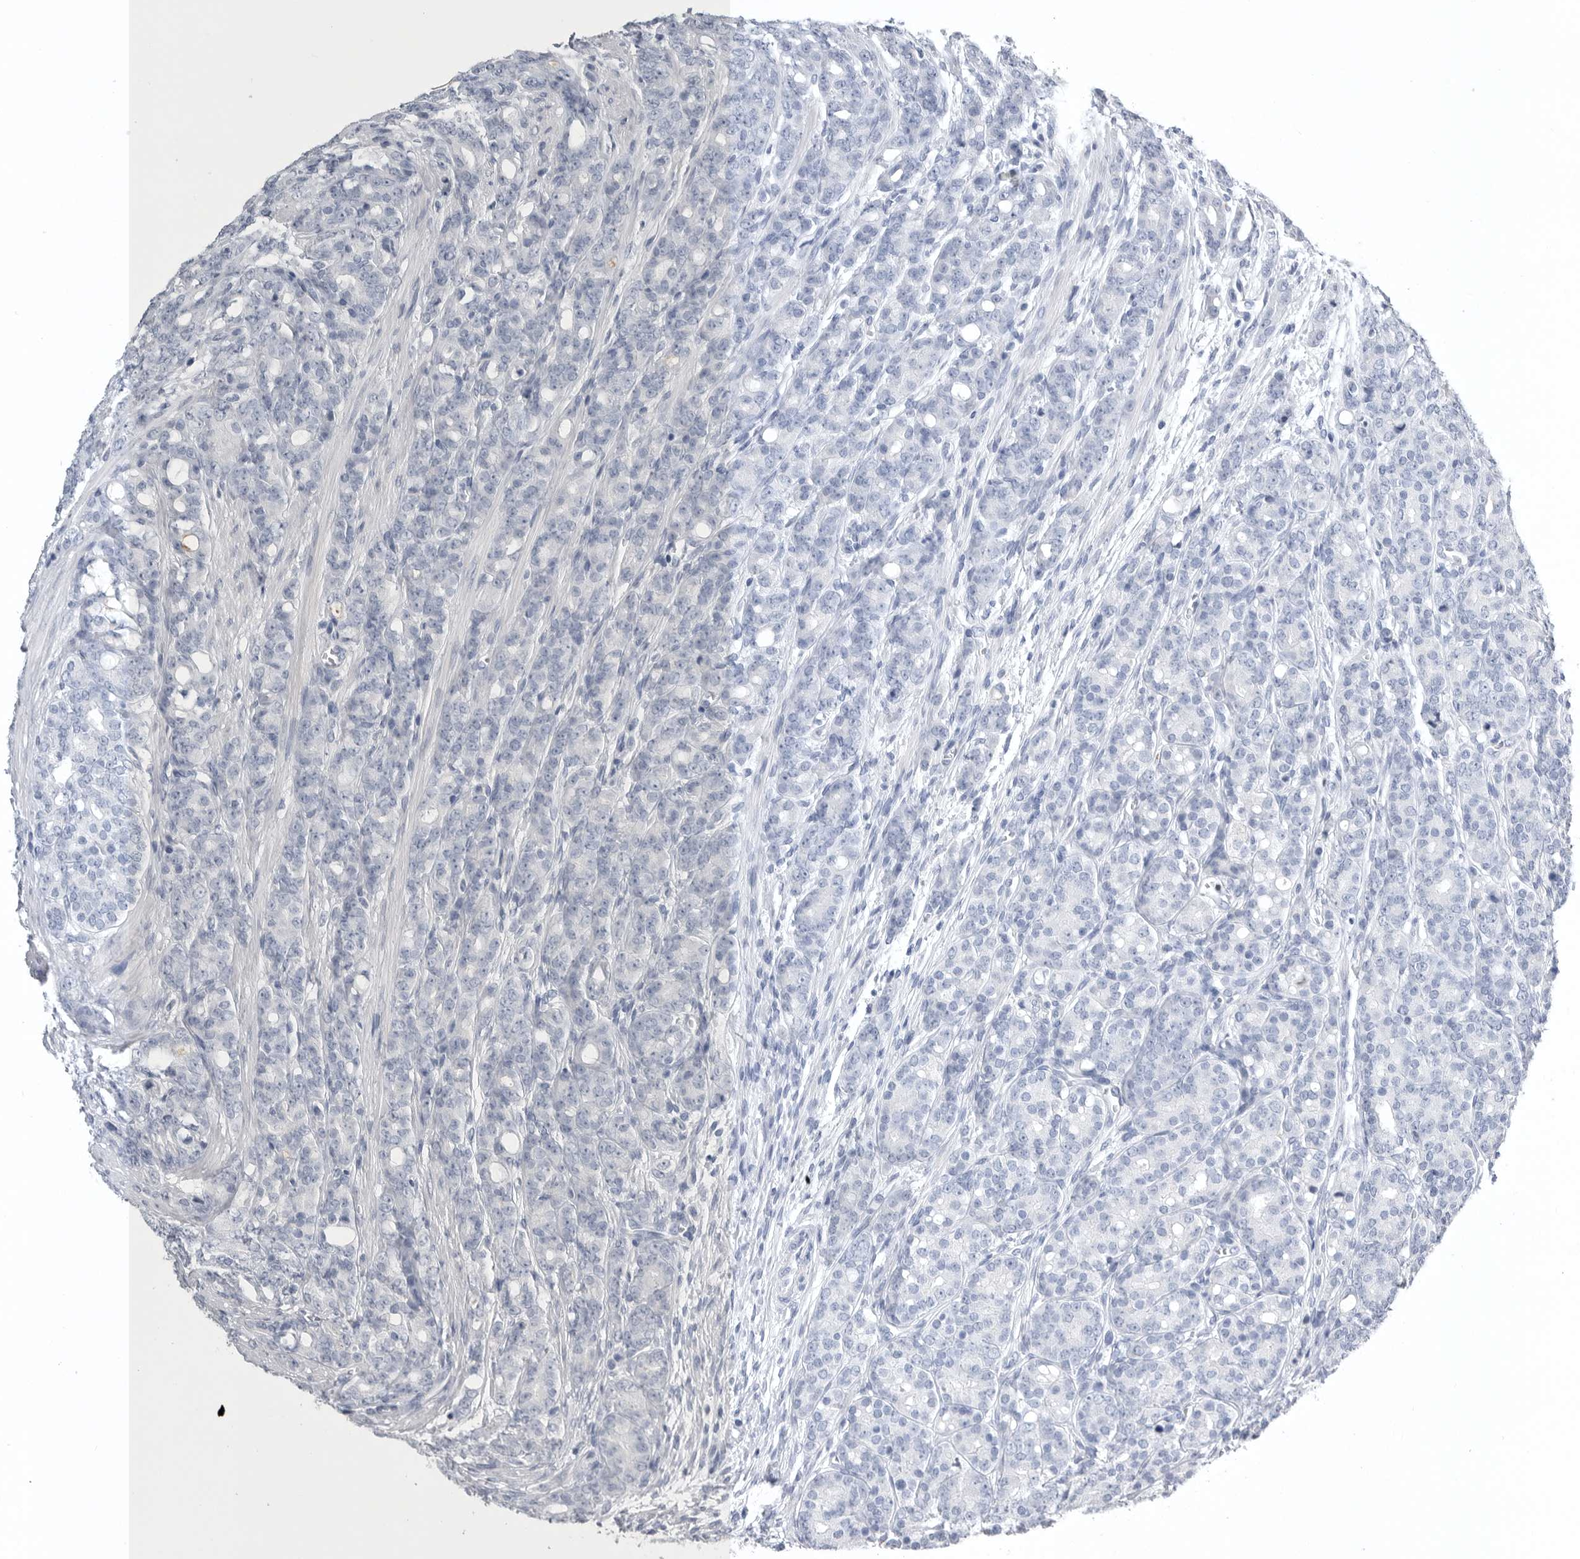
{"staining": {"intensity": "negative", "quantity": "none", "location": "none"}, "tissue": "prostate cancer", "cell_type": "Tumor cells", "image_type": "cancer", "snomed": [{"axis": "morphology", "description": "Adenocarcinoma, High grade"}, {"axis": "topography", "description": "Prostate"}], "caption": "IHC of adenocarcinoma (high-grade) (prostate) displays no staining in tumor cells.", "gene": "TIMP1", "patient": {"sex": "male", "age": 62}}